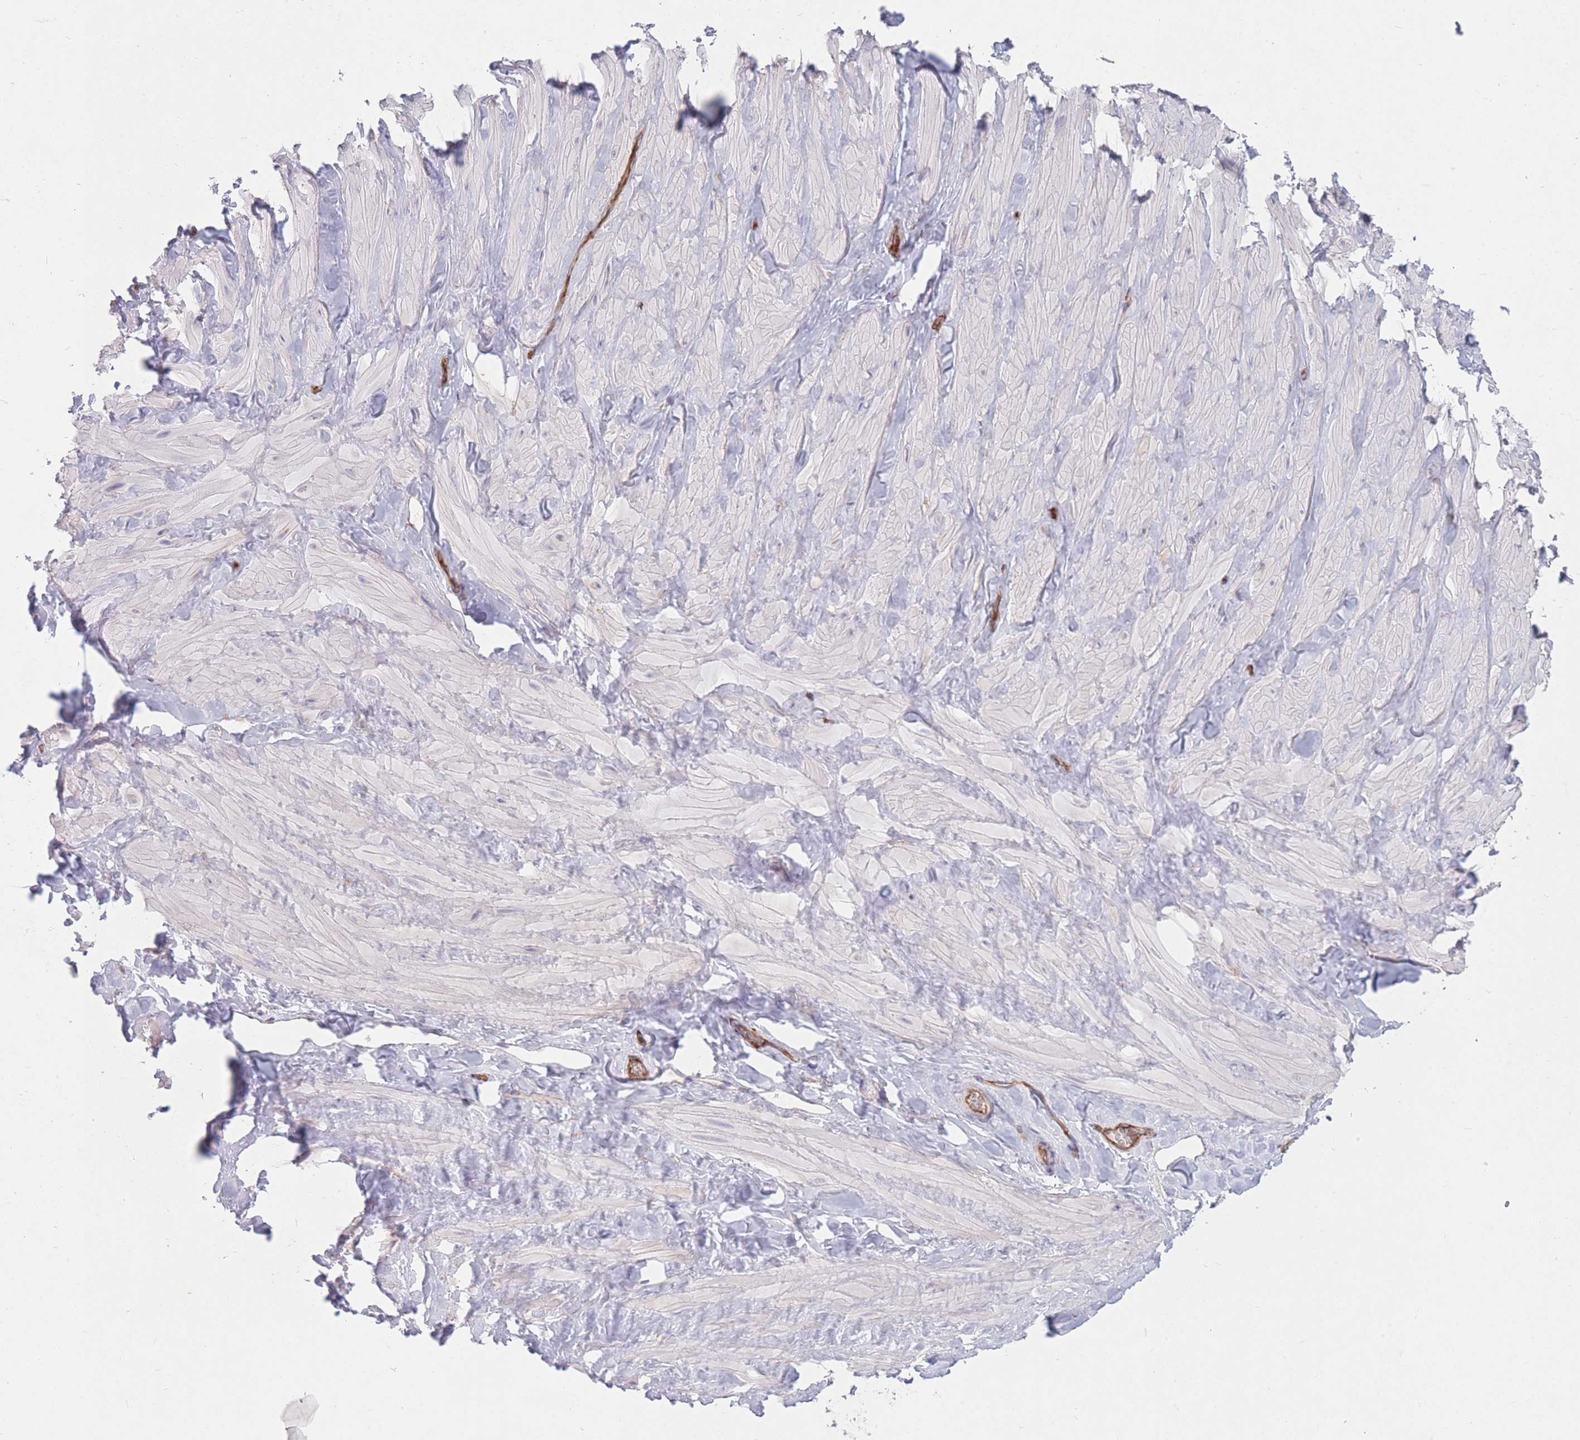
{"staining": {"intensity": "negative", "quantity": "none", "location": "none"}, "tissue": "adipose tissue", "cell_type": "Adipocytes", "image_type": "normal", "snomed": [{"axis": "morphology", "description": "Normal tissue, NOS"}, {"axis": "topography", "description": "Soft tissue"}, {"axis": "topography", "description": "Vascular tissue"}], "caption": "Human adipose tissue stained for a protein using IHC shows no expression in adipocytes.", "gene": "GGA1", "patient": {"sex": "male", "age": 41}}